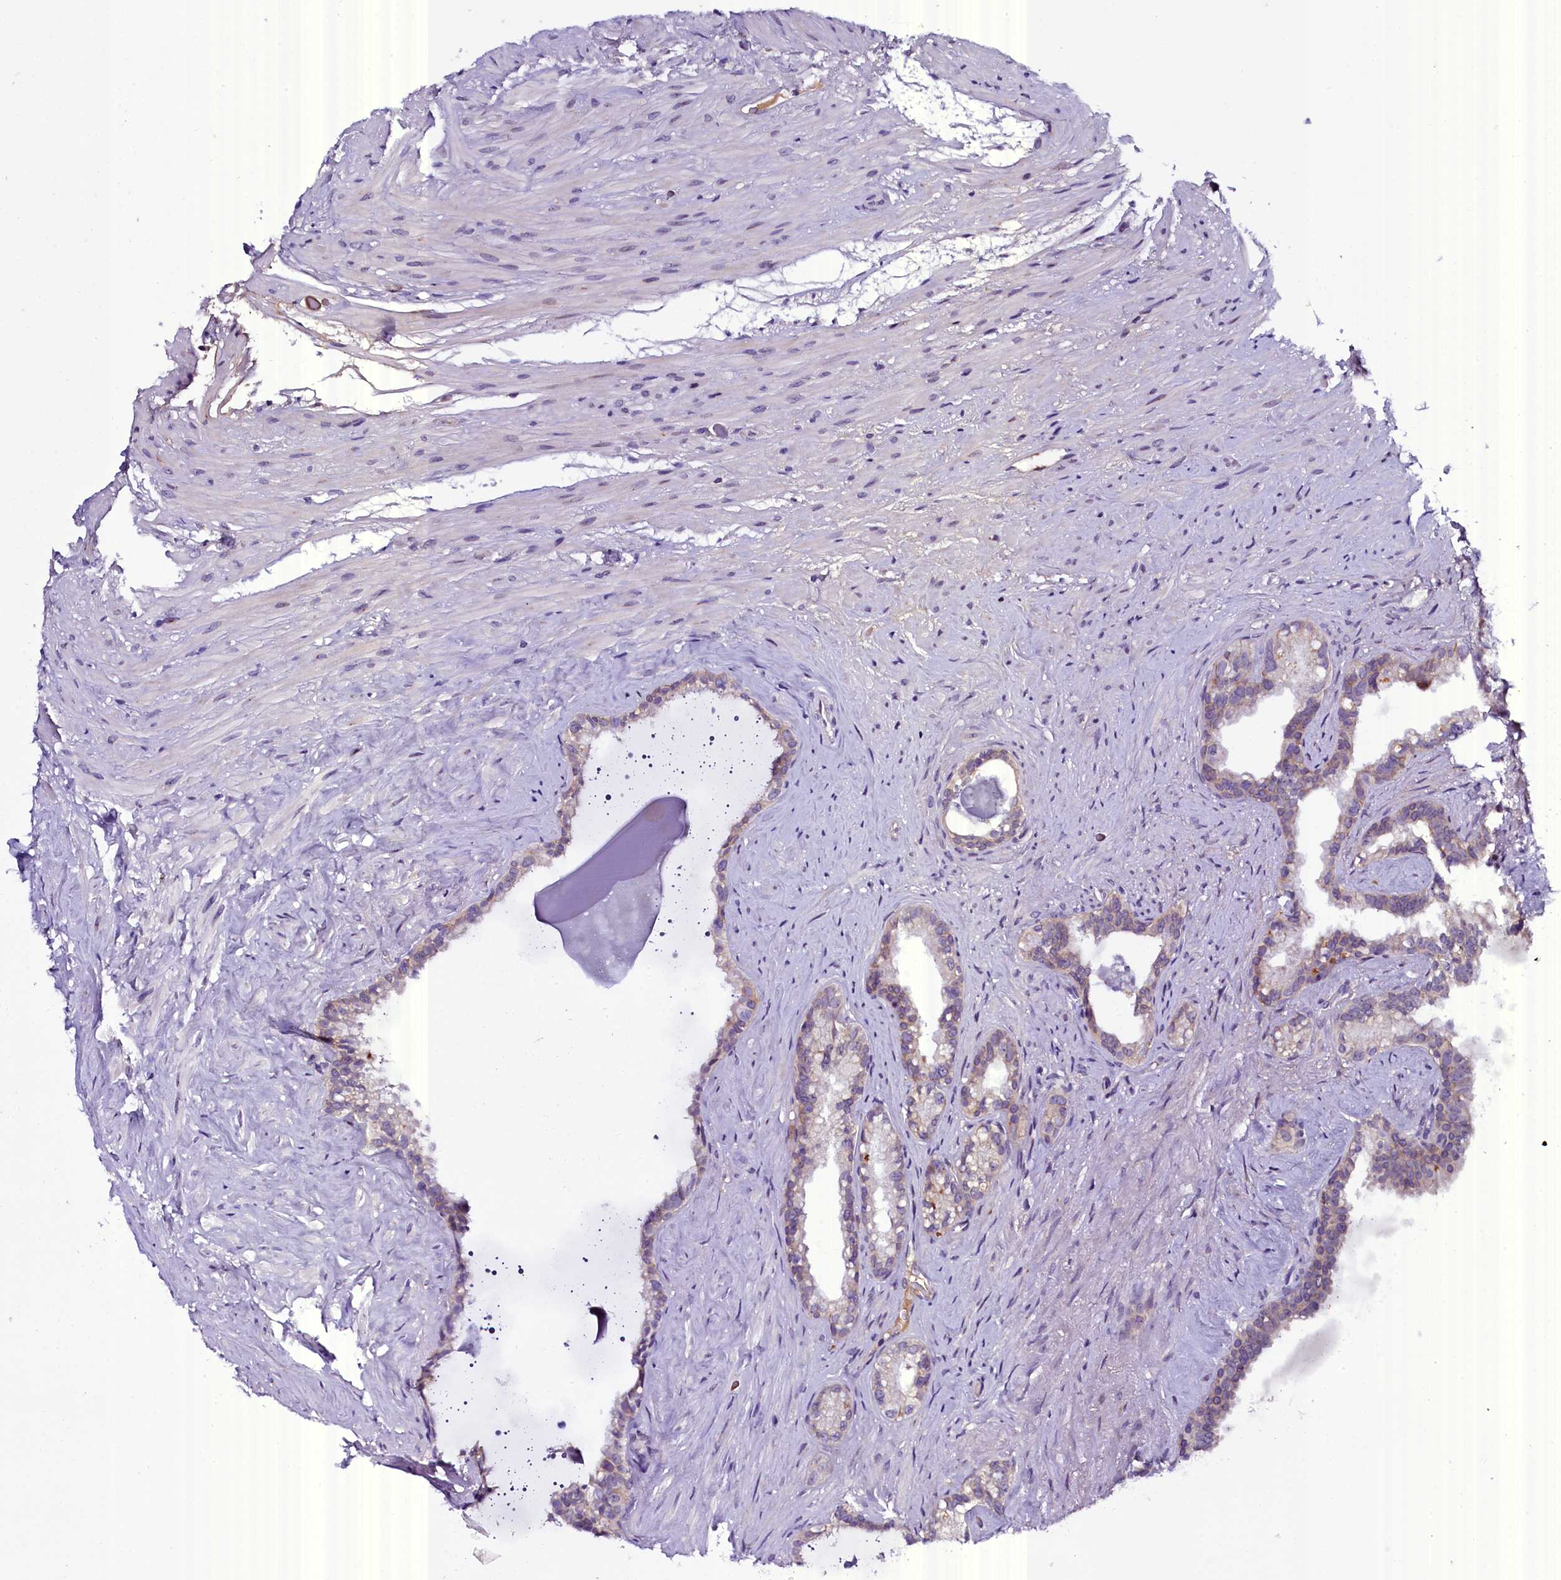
{"staining": {"intensity": "negative", "quantity": "none", "location": "none"}, "tissue": "seminal vesicle", "cell_type": "Glandular cells", "image_type": "normal", "snomed": [{"axis": "morphology", "description": "Normal tissue, NOS"}, {"axis": "topography", "description": "Prostate"}, {"axis": "topography", "description": "Seminal veicle"}], "caption": "Immunohistochemistry micrograph of normal seminal vesicle: human seminal vesicle stained with DAB (3,3'-diaminobenzidine) demonstrates no significant protein staining in glandular cells.", "gene": "ENKD1", "patient": {"sex": "male", "age": 79}}